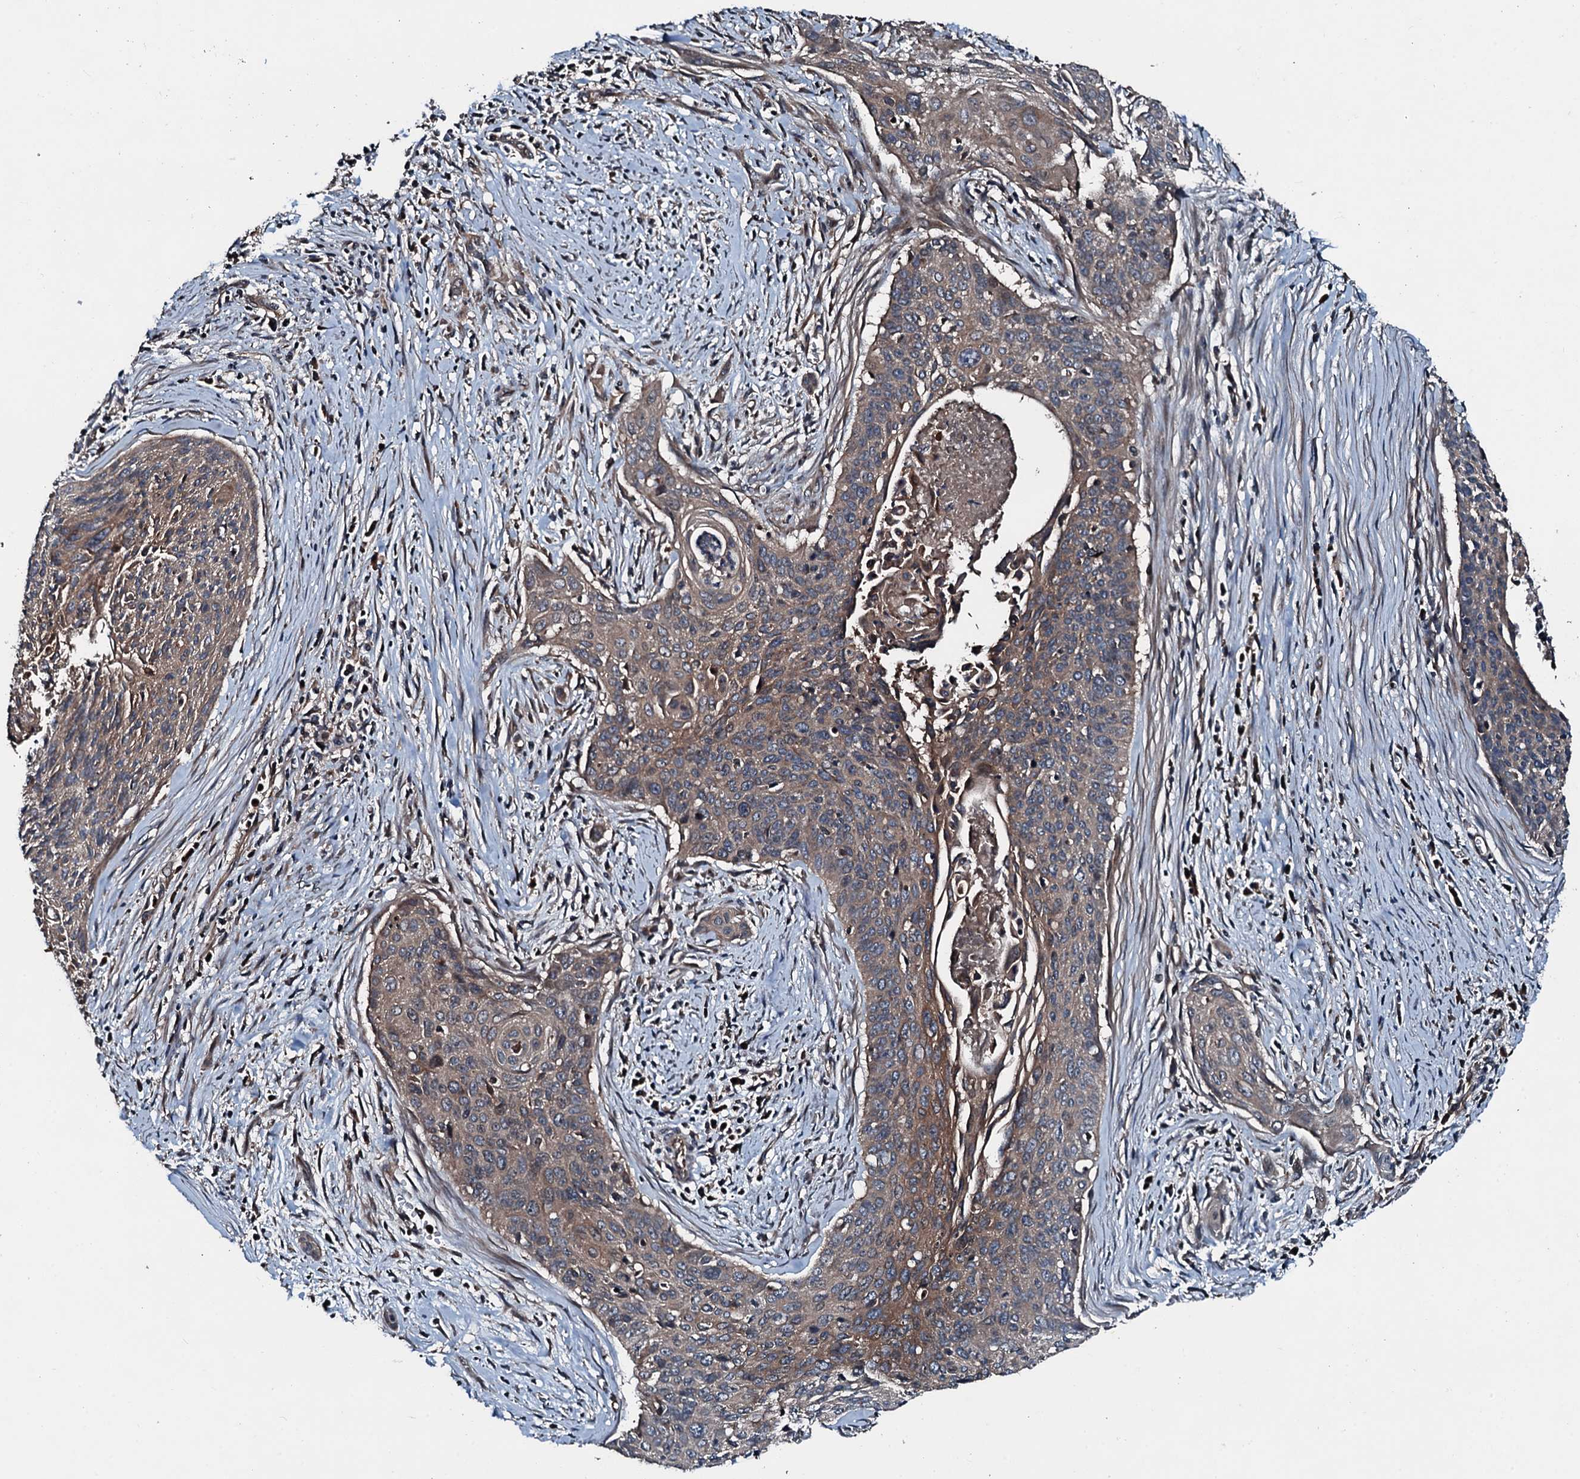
{"staining": {"intensity": "moderate", "quantity": ">75%", "location": "cytoplasmic/membranous"}, "tissue": "cervical cancer", "cell_type": "Tumor cells", "image_type": "cancer", "snomed": [{"axis": "morphology", "description": "Squamous cell carcinoma, NOS"}, {"axis": "topography", "description": "Cervix"}], "caption": "Brown immunohistochemical staining in human cervical squamous cell carcinoma demonstrates moderate cytoplasmic/membranous expression in about >75% of tumor cells.", "gene": "AARS1", "patient": {"sex": "female", "age": 55}}